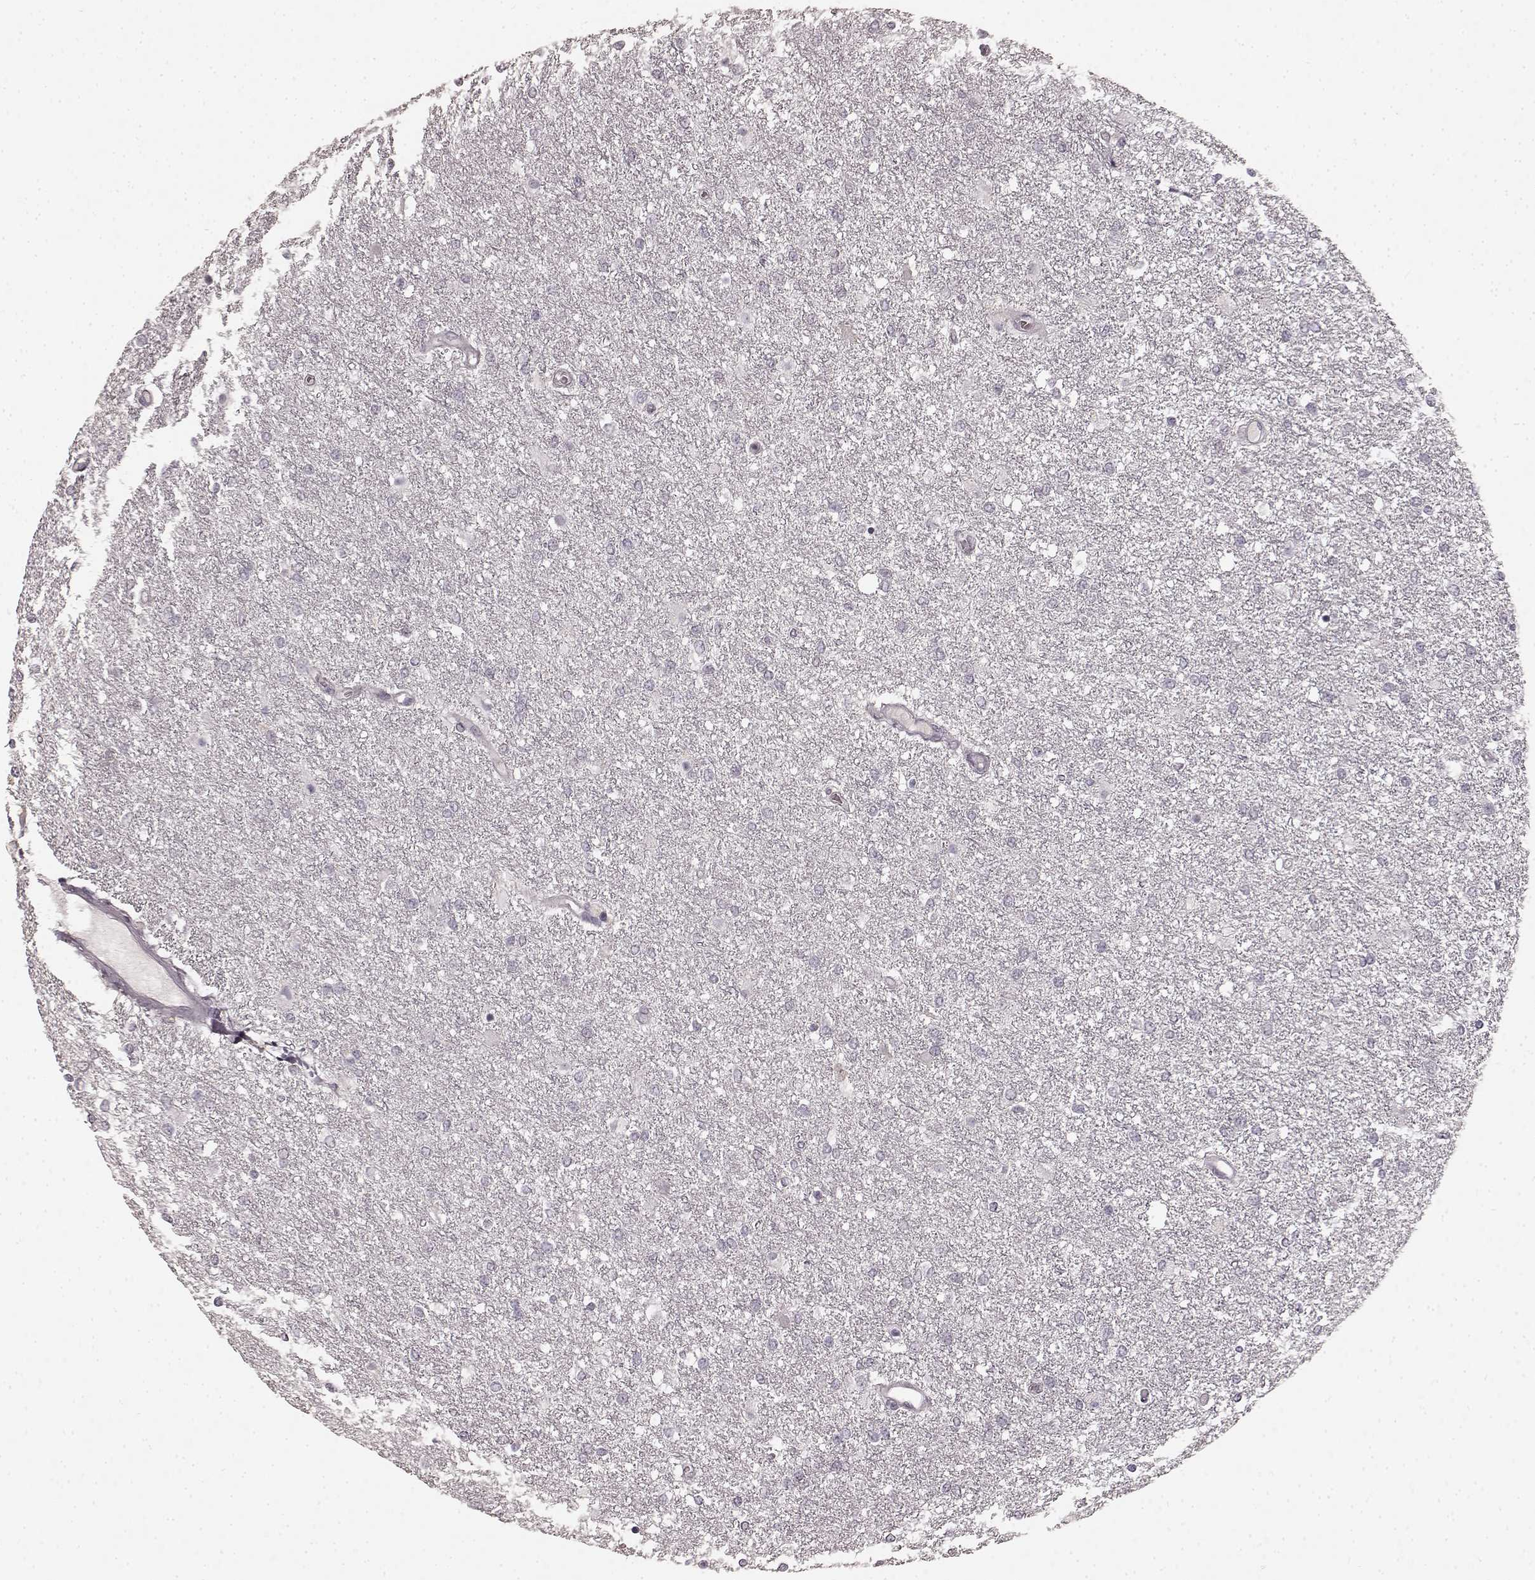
{"staining": {"intensity": "negative", "quantity": "none", "location": "none"}, "tissue": "glioma", "cell_type": "Tumor cells", "image_type": "cancer", "snomed": [{"axis": "morphology", "description": "Glioma, malignant, High grade"}, {"axis": "topography", "description": "Brain"}], "caption": "Histopathology image shows no significant protein positivity in tumor cells of high-grade glioma (malignant). (DAB (3,3'-diaminobenzidine) immunohistochemistry visualized using brightfield microscopy, high magnification).", "gene": "CCNA2", "patient": {"sex": "female", "age": 61}}